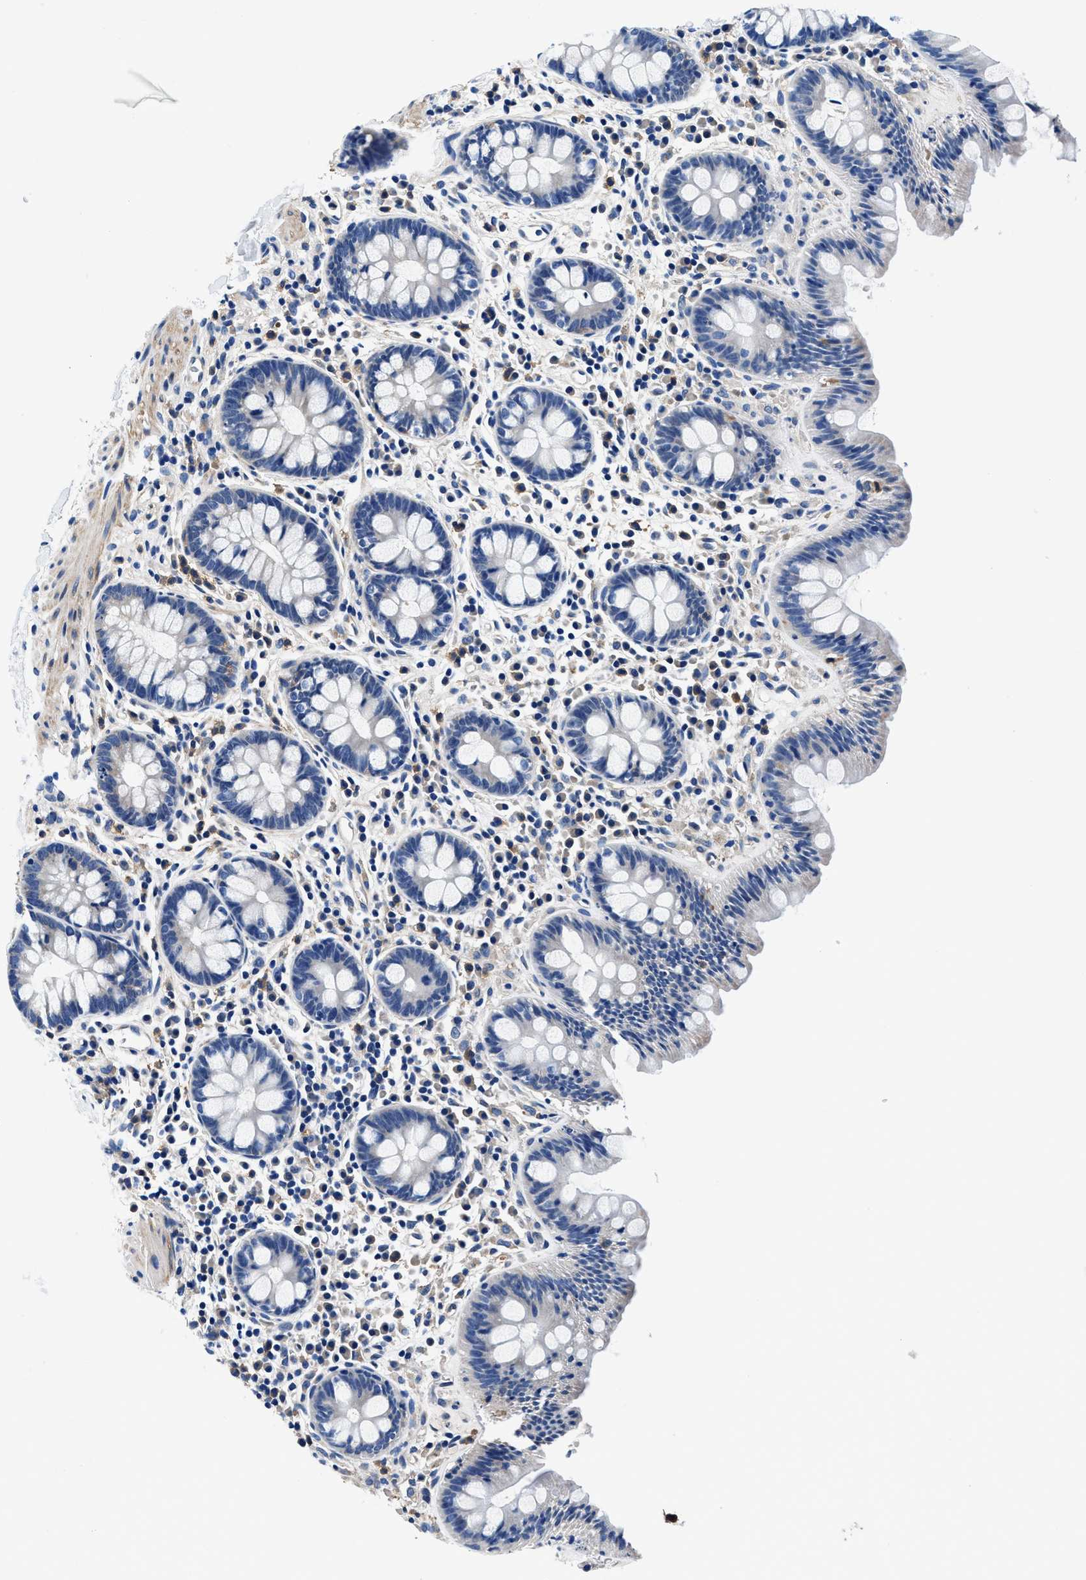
{"staining": {"intensity": "moderate", "quantity": ">75%", "location": "cytoplasmic/membranous"}, "tissue": "colon", "cell_type": "Endothelial cells", "image_type": "normal", "snomed": [{"axis": "morphology", "description": "Normal tissue, NOS"}, {"axis": "topography", "description": "Colon"}], "caption": "Colon stained with a brown dye reveals moderate cytoplasmic/membranous positive positivity in approximately >75% of endothelial cells.", "gene": "NEU1", "patient": {"sex": "female", "age": 80}}